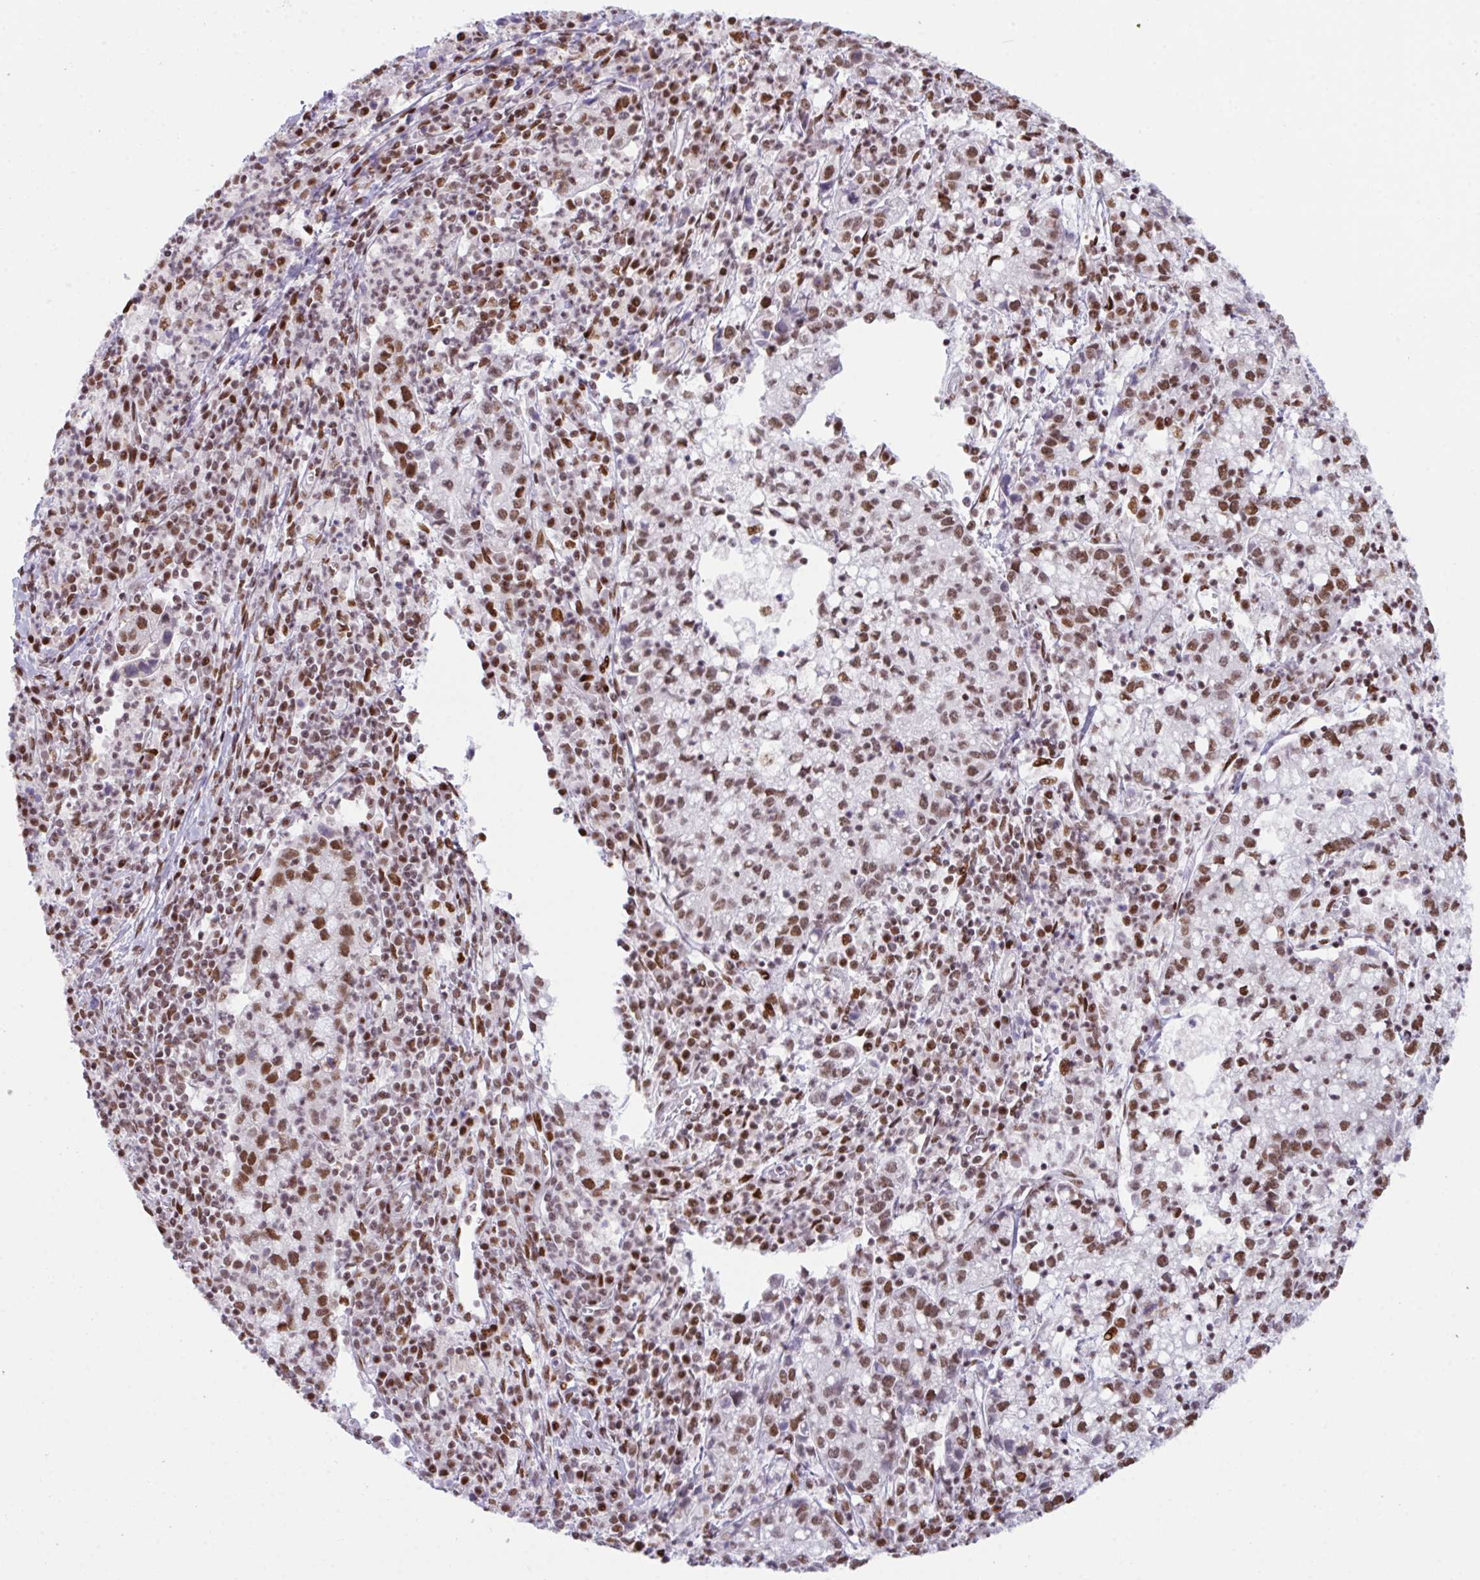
{"staining": {"intensity": "moderate", "quantity": ">75%", "location": "nuclear"}, "tissue": "cervical cancer", "cell_type": "Tumor cells", "image_type": "cancer", "snomed": [{"axis": "morphology", "description": "Normal tissue, NOS"}, {"axis": "morphology", "description": "Adenocarcinoma, NOS"}, {"axis": "topography", "description": "Cervix"}], "caption": "Moderate nuclear expression is appreciated in about >75% of tumor cells in adenocarcinoma (cervical).", "gene": "CLP1", "patient": {"sex": "female", "age": 44}}